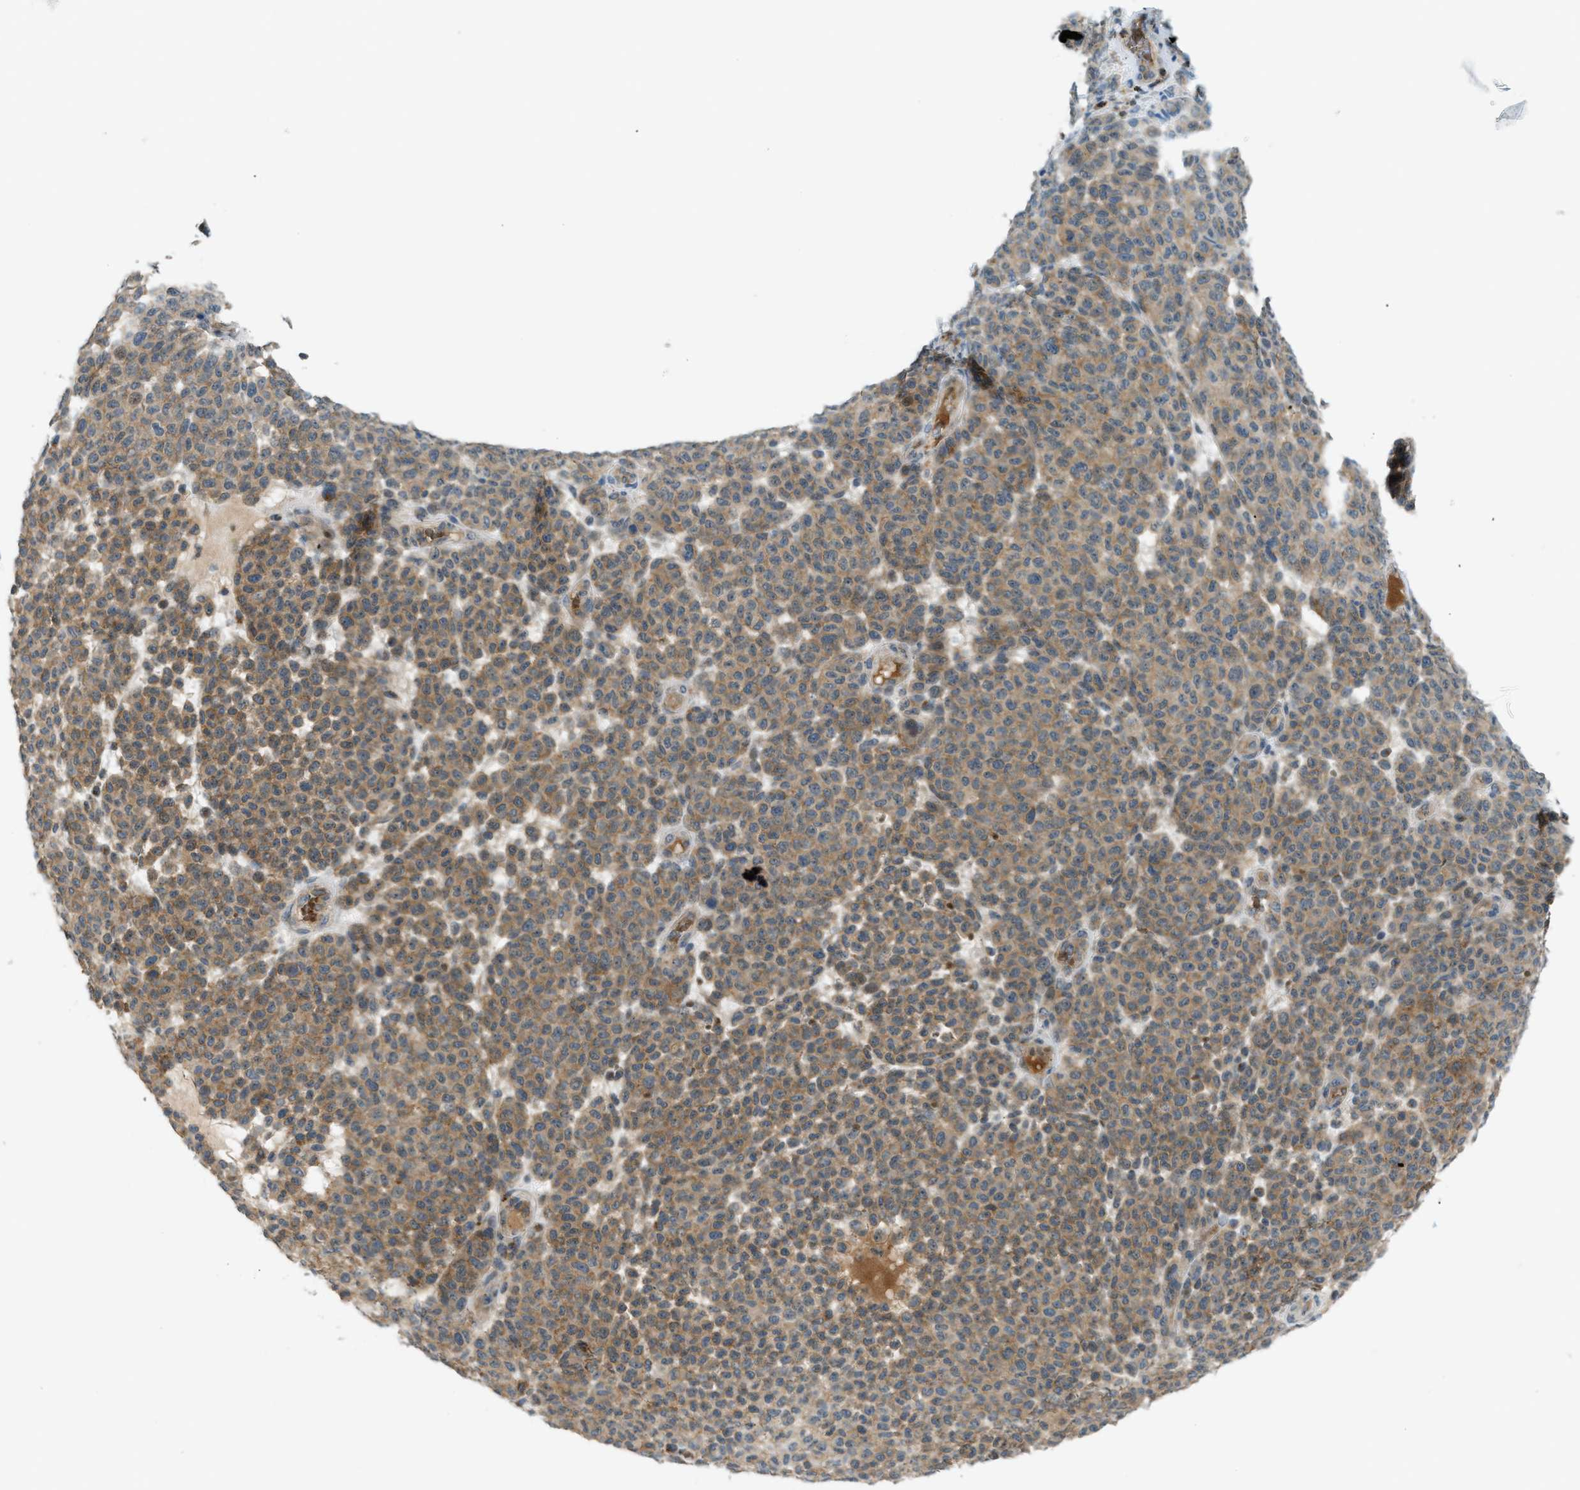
{"staining": {"intensity": "moderate", "quantity": ">75%", "location": "cytoplasmic/membranous"}, "tissue": "melanoma", "cell_type": "Tumor cells", "image_type": "cancer", "snomed": [{"axis": "morphology", "description": "Malignant melanoma, NOS"}, {"axis": "topography", "description": "Skin"}], "caption": "High-power microscopy captured an immunohistochemistry (IHC) image of melanoma, revealing moderate cytoplasmic/membranous positivity in about >75% of tumor cells.", "gene": "GRK6", "patient": {"sex": "male", "age": 59}}